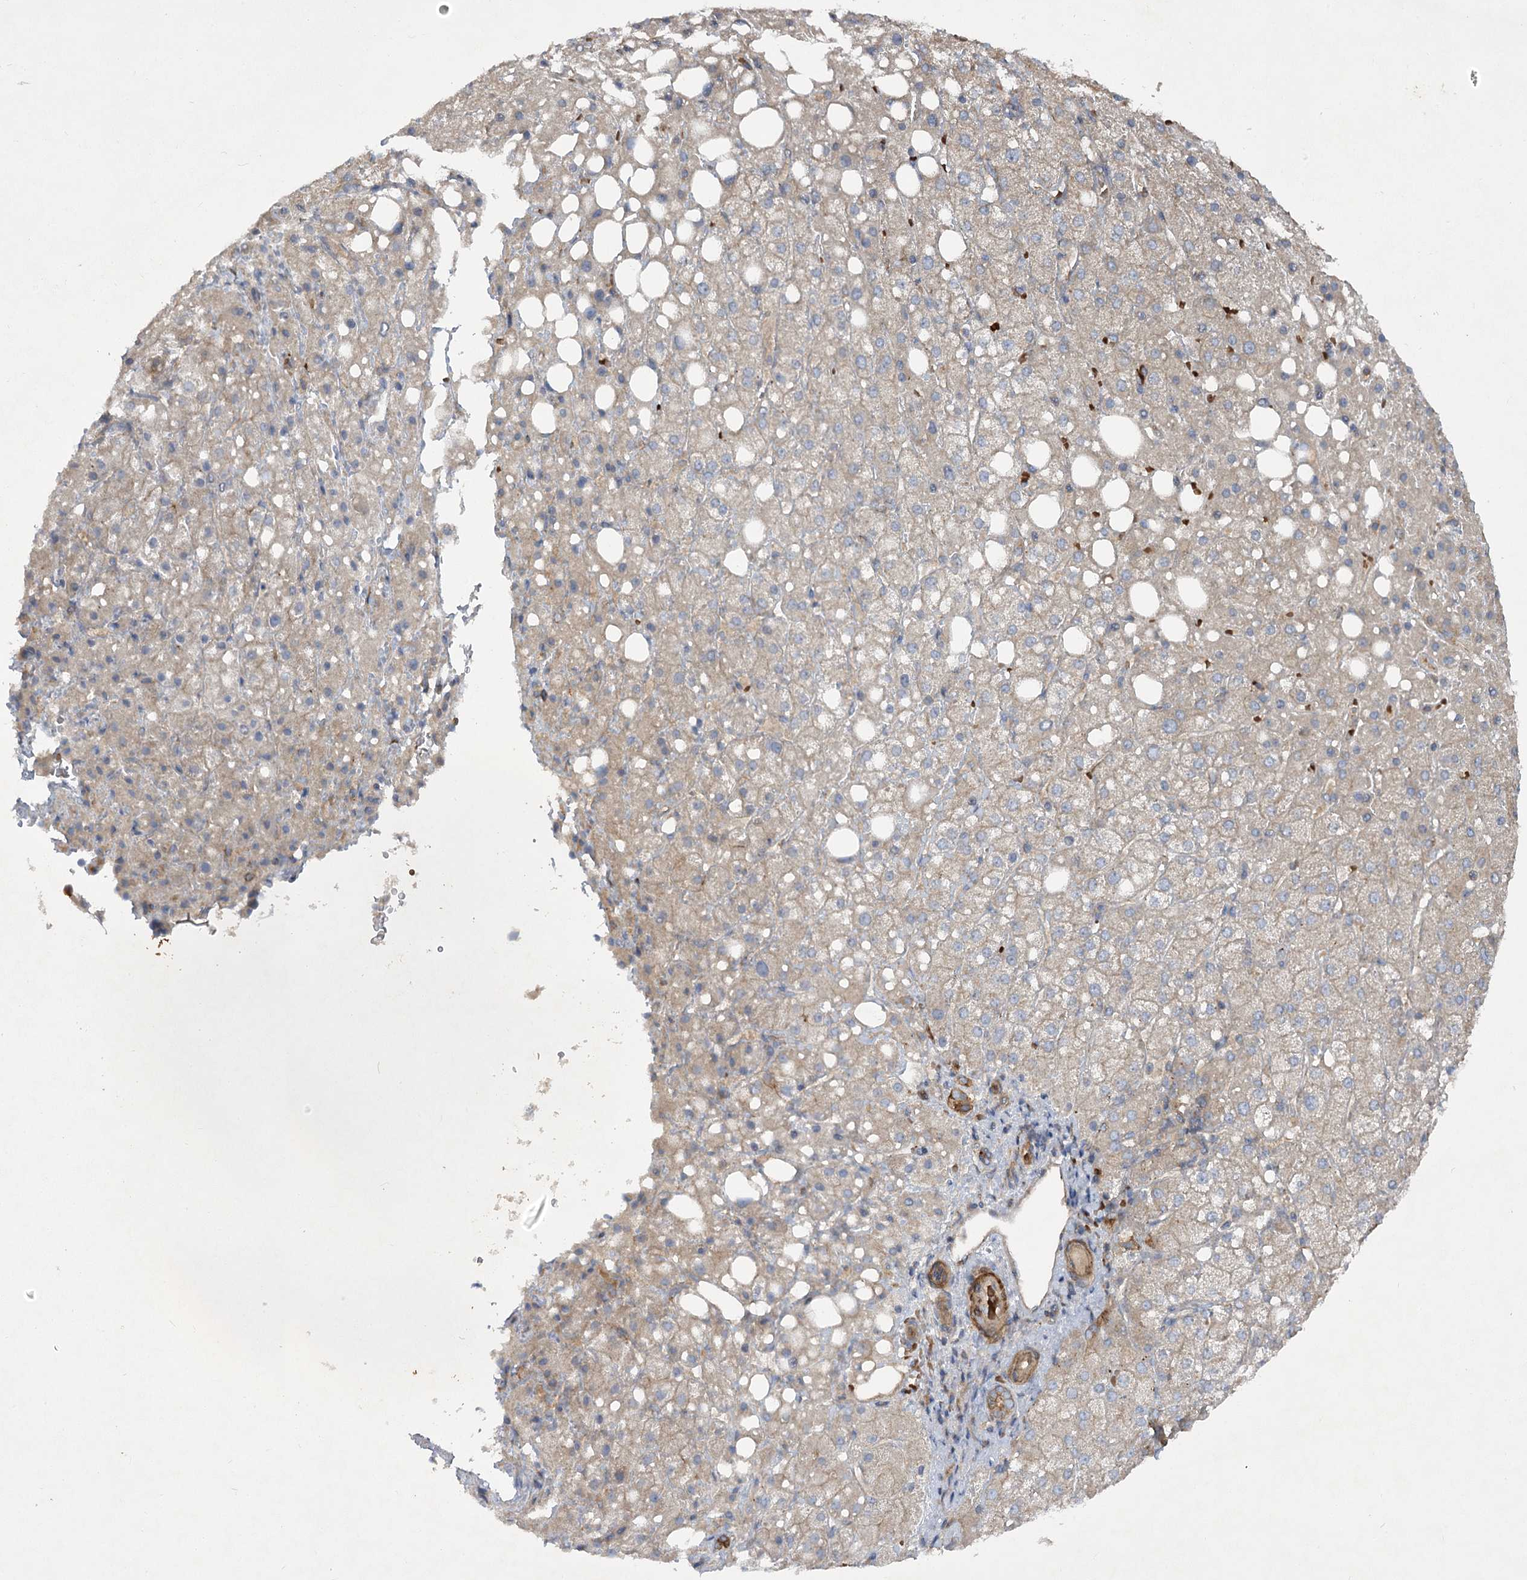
{"staining": {"intensity": "weak", "quantity": "25%-75%", "location": "cytoplasmic/membranous"}, "tissue": "liver cancer", "cell_type": "Tumor cells", "image_type": "cancer", "snomed": [{"axis": "morphology", "description": "Carcinoma, Hepatocellular, NOS"}, {"axis": "topography", "description": "Liver"}], "caption": "Weak cytoplasmic/membranous protein staining is appreciated in about 25%-75% of tumor cells in liver cancer. The staining was performed using DAB (3,3'-diaminobenzidine) to visualize the protein expression in brown, while the nuclei were stained in blue with hematoxylin (Magnification: 20x).", "gene": "KIAA0825", "patient": {"sex": "male", "age": 80}}